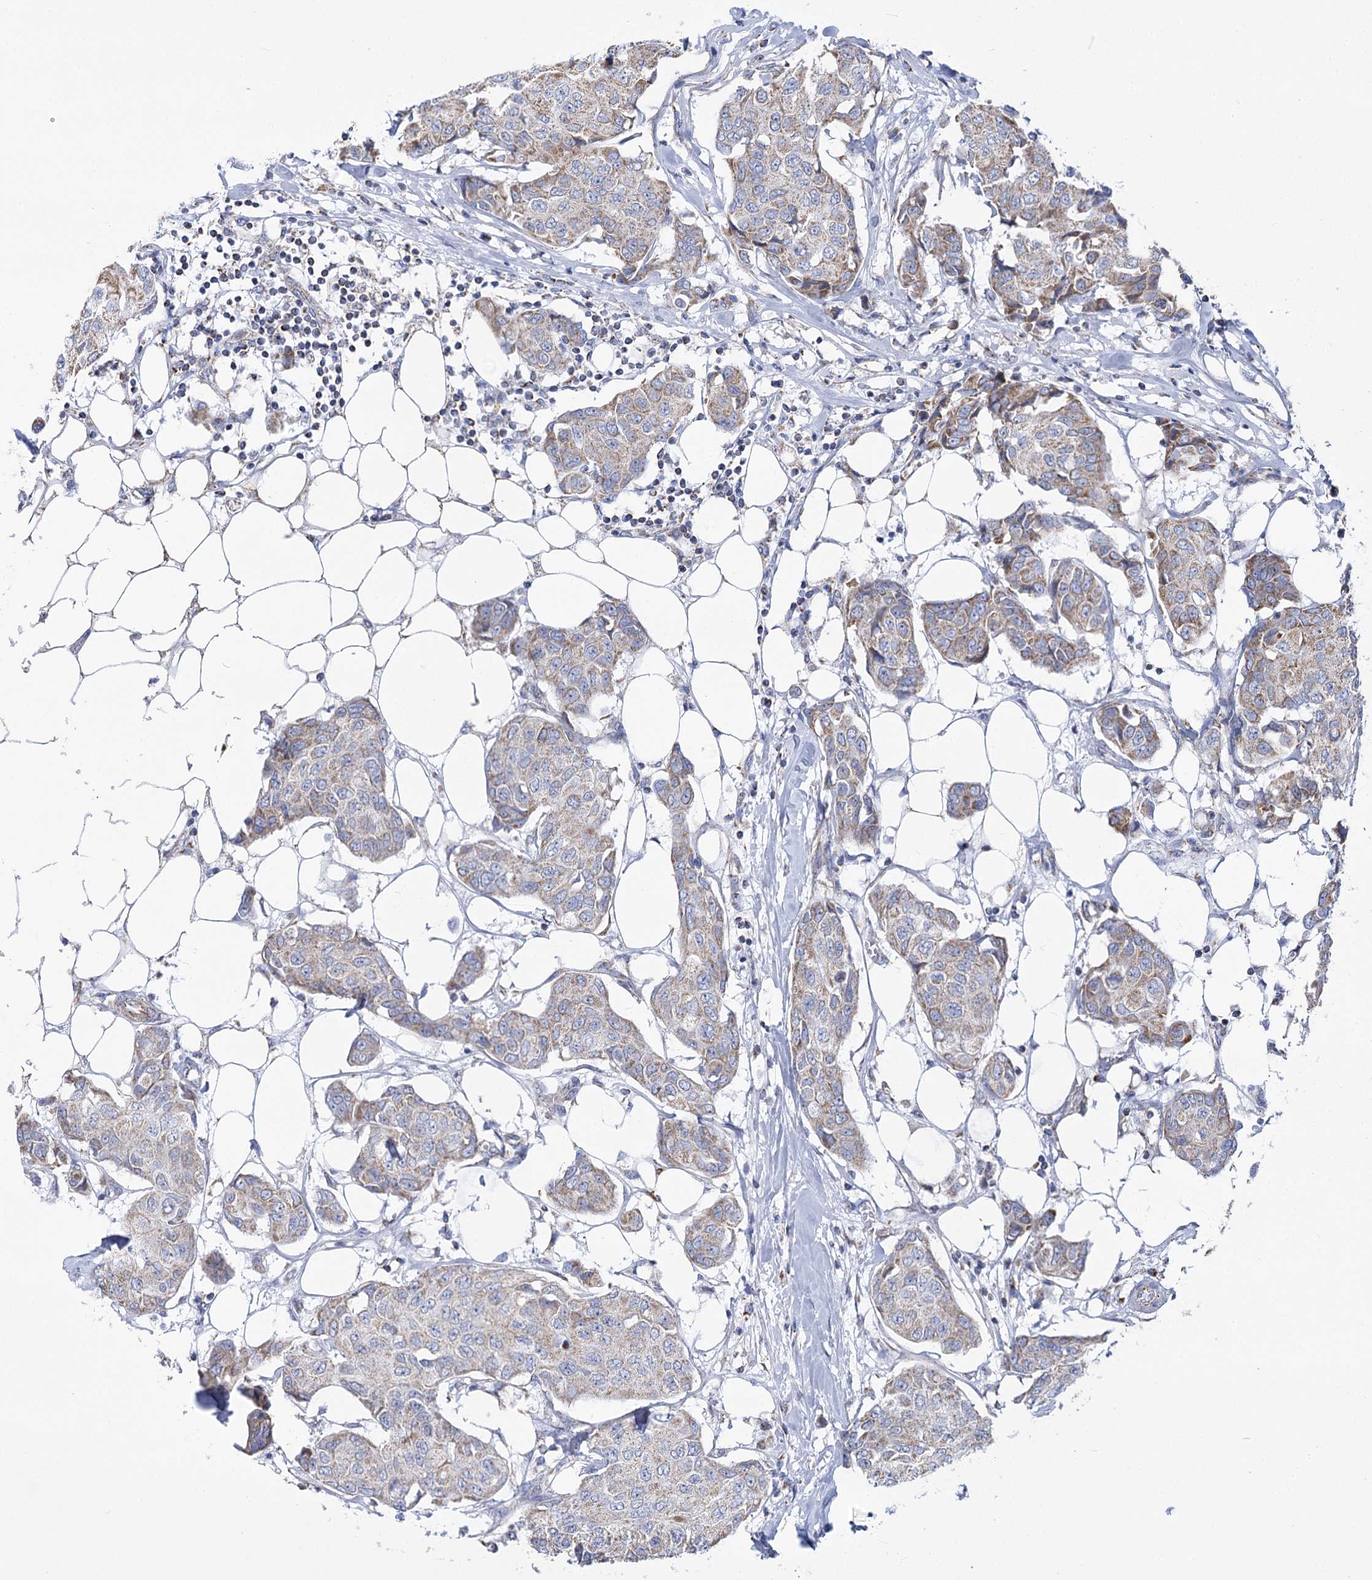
{"staining": {"intensity": "moderate", "quantity": "<25%", "location": "cytoplasmic/membranous"}, "tissue": "breast cancer", "cell_type": "Tumor cells", "image_type": "cancer", "snomed": [{"axis": "morphology", "description": "Duct carcinoma"}, {"axis": "topography", "description": "Breast"}], "caption": "This is a micrograph of immunohistochemistry staining of breast intraductal carcinoma, which shows moderate staining in the cytoplasmic/membranous of tumor cells.", "gene": "PDHB", "patient": {"sex": "female", "age": 80}}